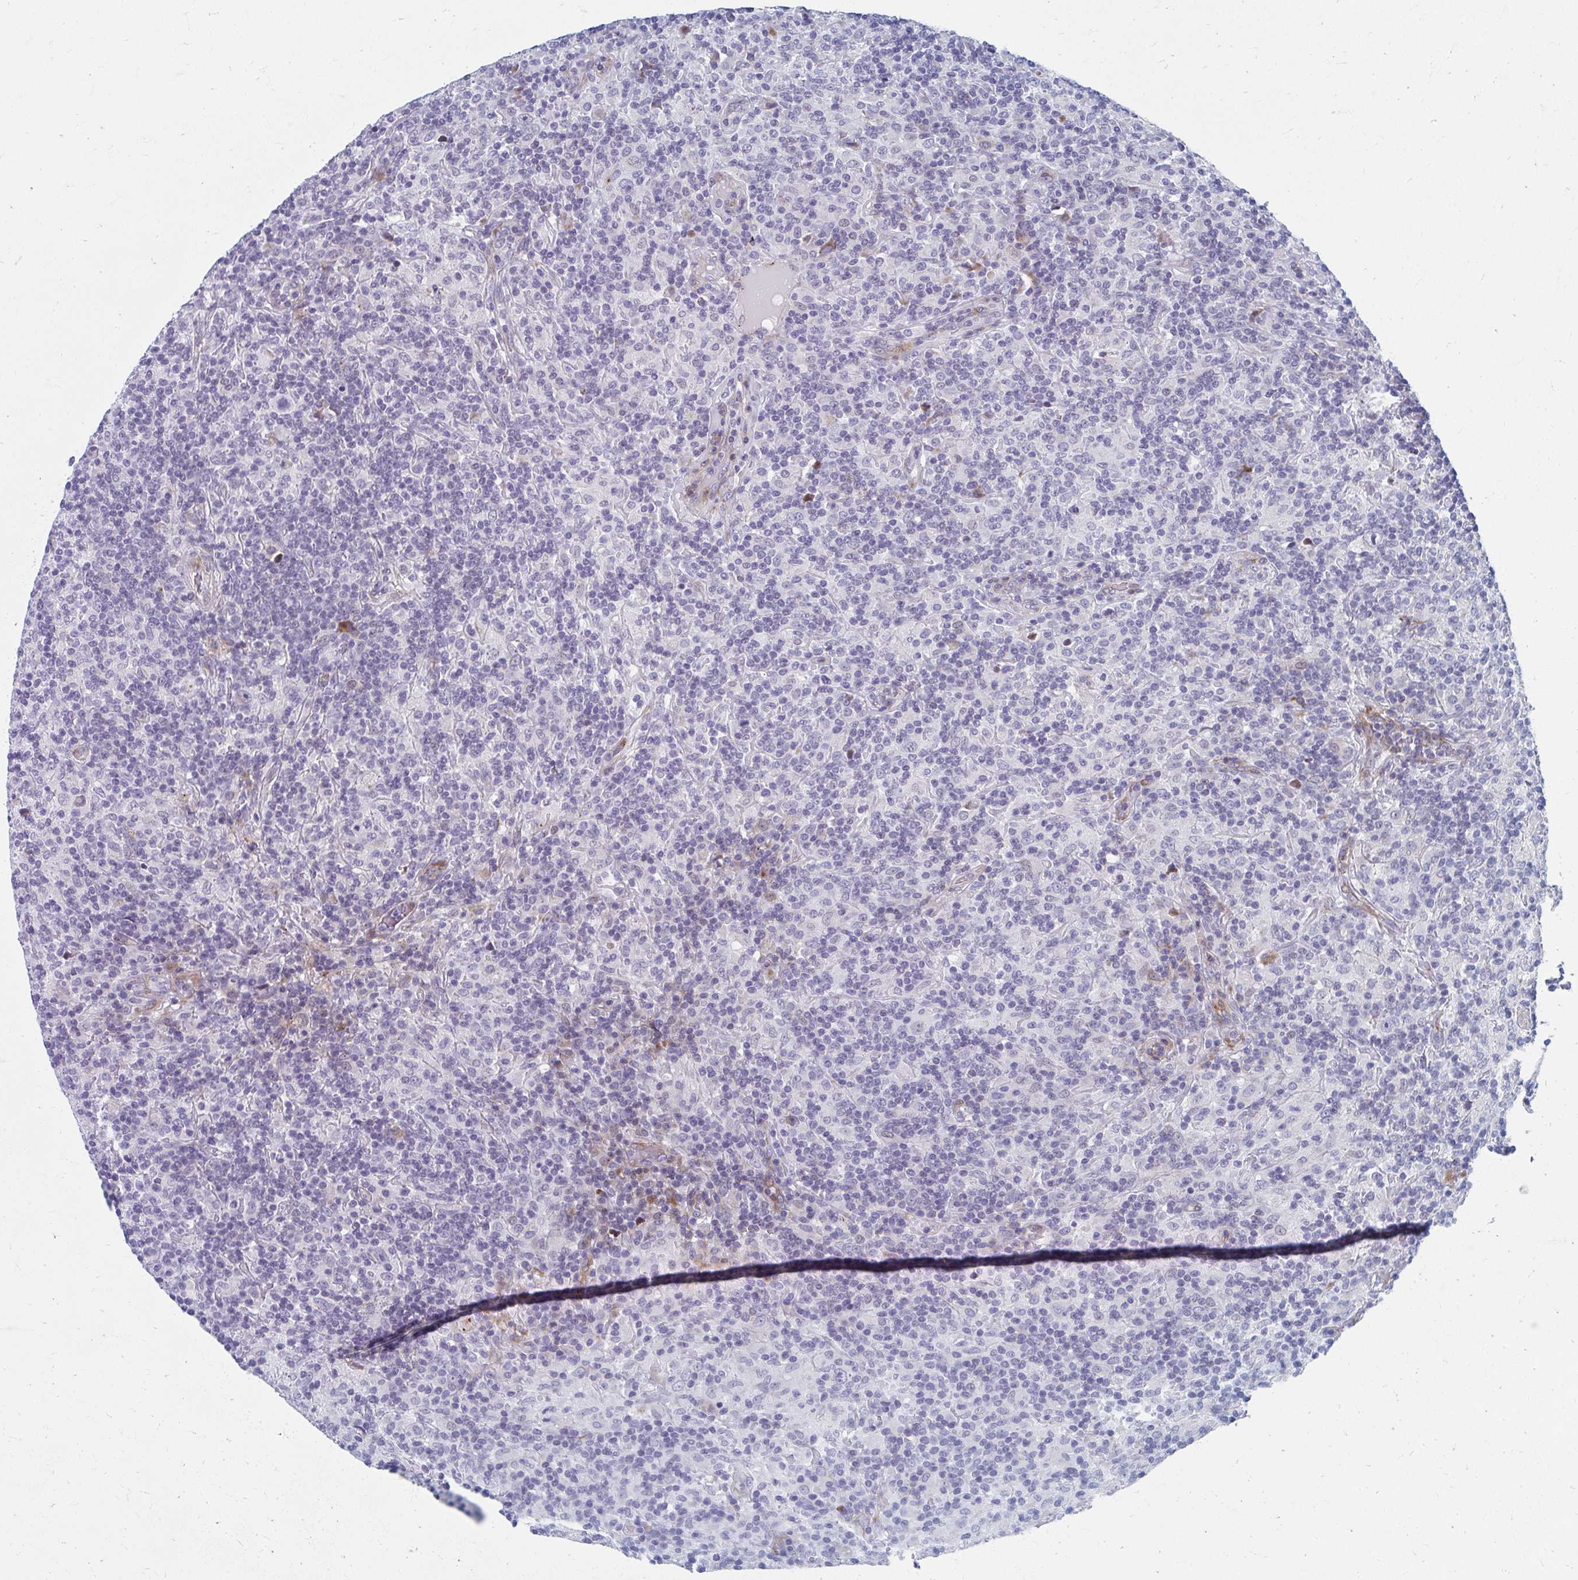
{"staining": {"intensity": "negative", "quantity": "none", "location": "none"}, "tissue": "lymphoma", "cell_type": "Tumor cells", "image_type": "cancer", "snomed": [{"axis": "morphology", "description": "Hodgkin's disease, NOS"}, {"axis": "topography", "description": "Lymph node"}], "caption": "This is a micrograph of IHC staining of Hodgkin's disease, which shows no expression in tumor cells.", "gene": "OLFM2", "patient": {"sex": "male", "age": 70}}